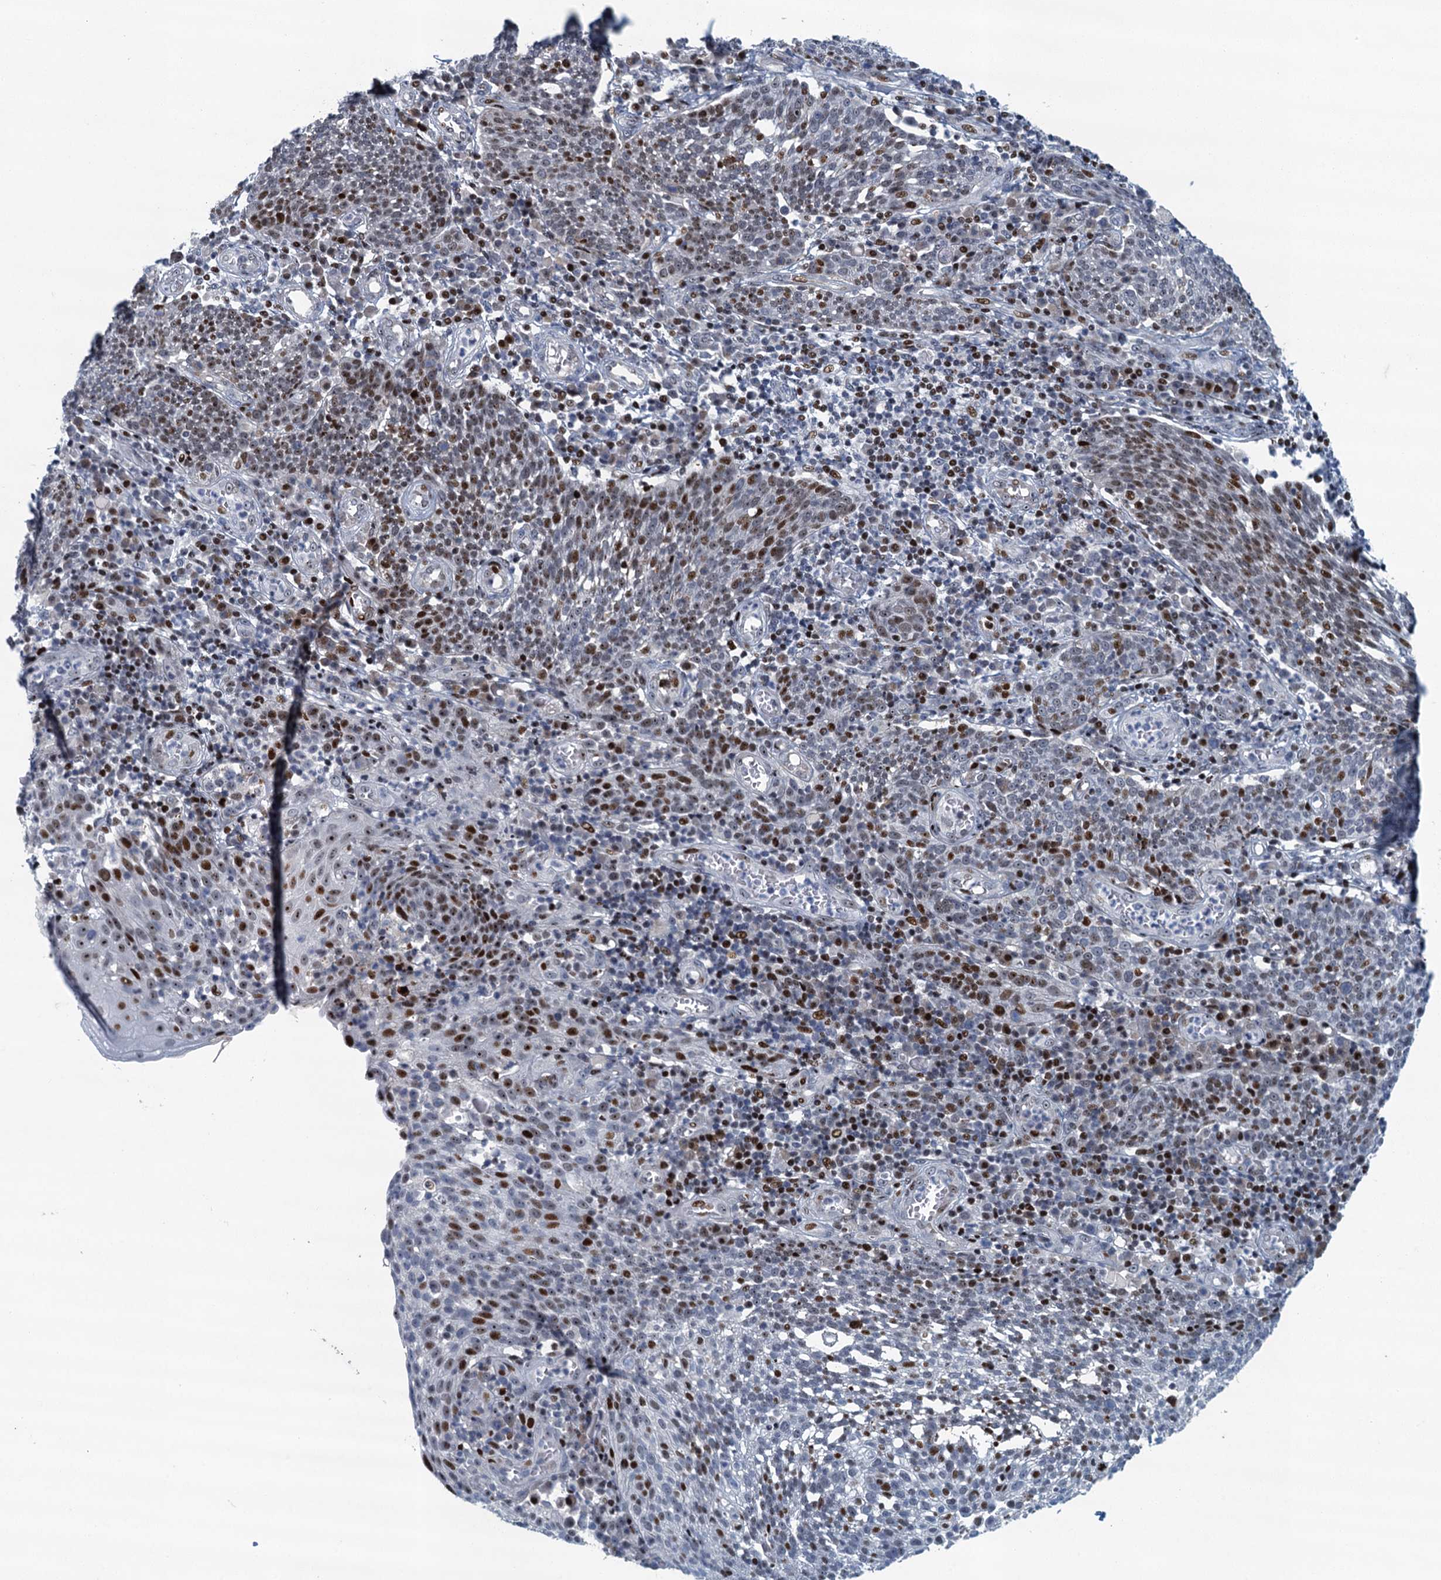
{"staining": {"intensity": "moderate", "quantity": "25%-75%", "location": "nuclear"}, "tissue": "cervical cancer", "cell_type": "Tumor cells", "image_type": "cancer", "snomed": [{"axis": "morphology", "description": "Squamous cell carcinoma, NOS"}, {"axis": "topography", "description": "Cervix"}], "caption": "Immunohistochemistry of human cervical cancer displays medium levels of moderate nuclear positivity in approximately 25%-75% of tumor cells. The protein of interest is shown in brown color, while the nuclei are stained blue.", "gene": "ANKRD13D", "patient": {"sex": "female", "age": 34}}